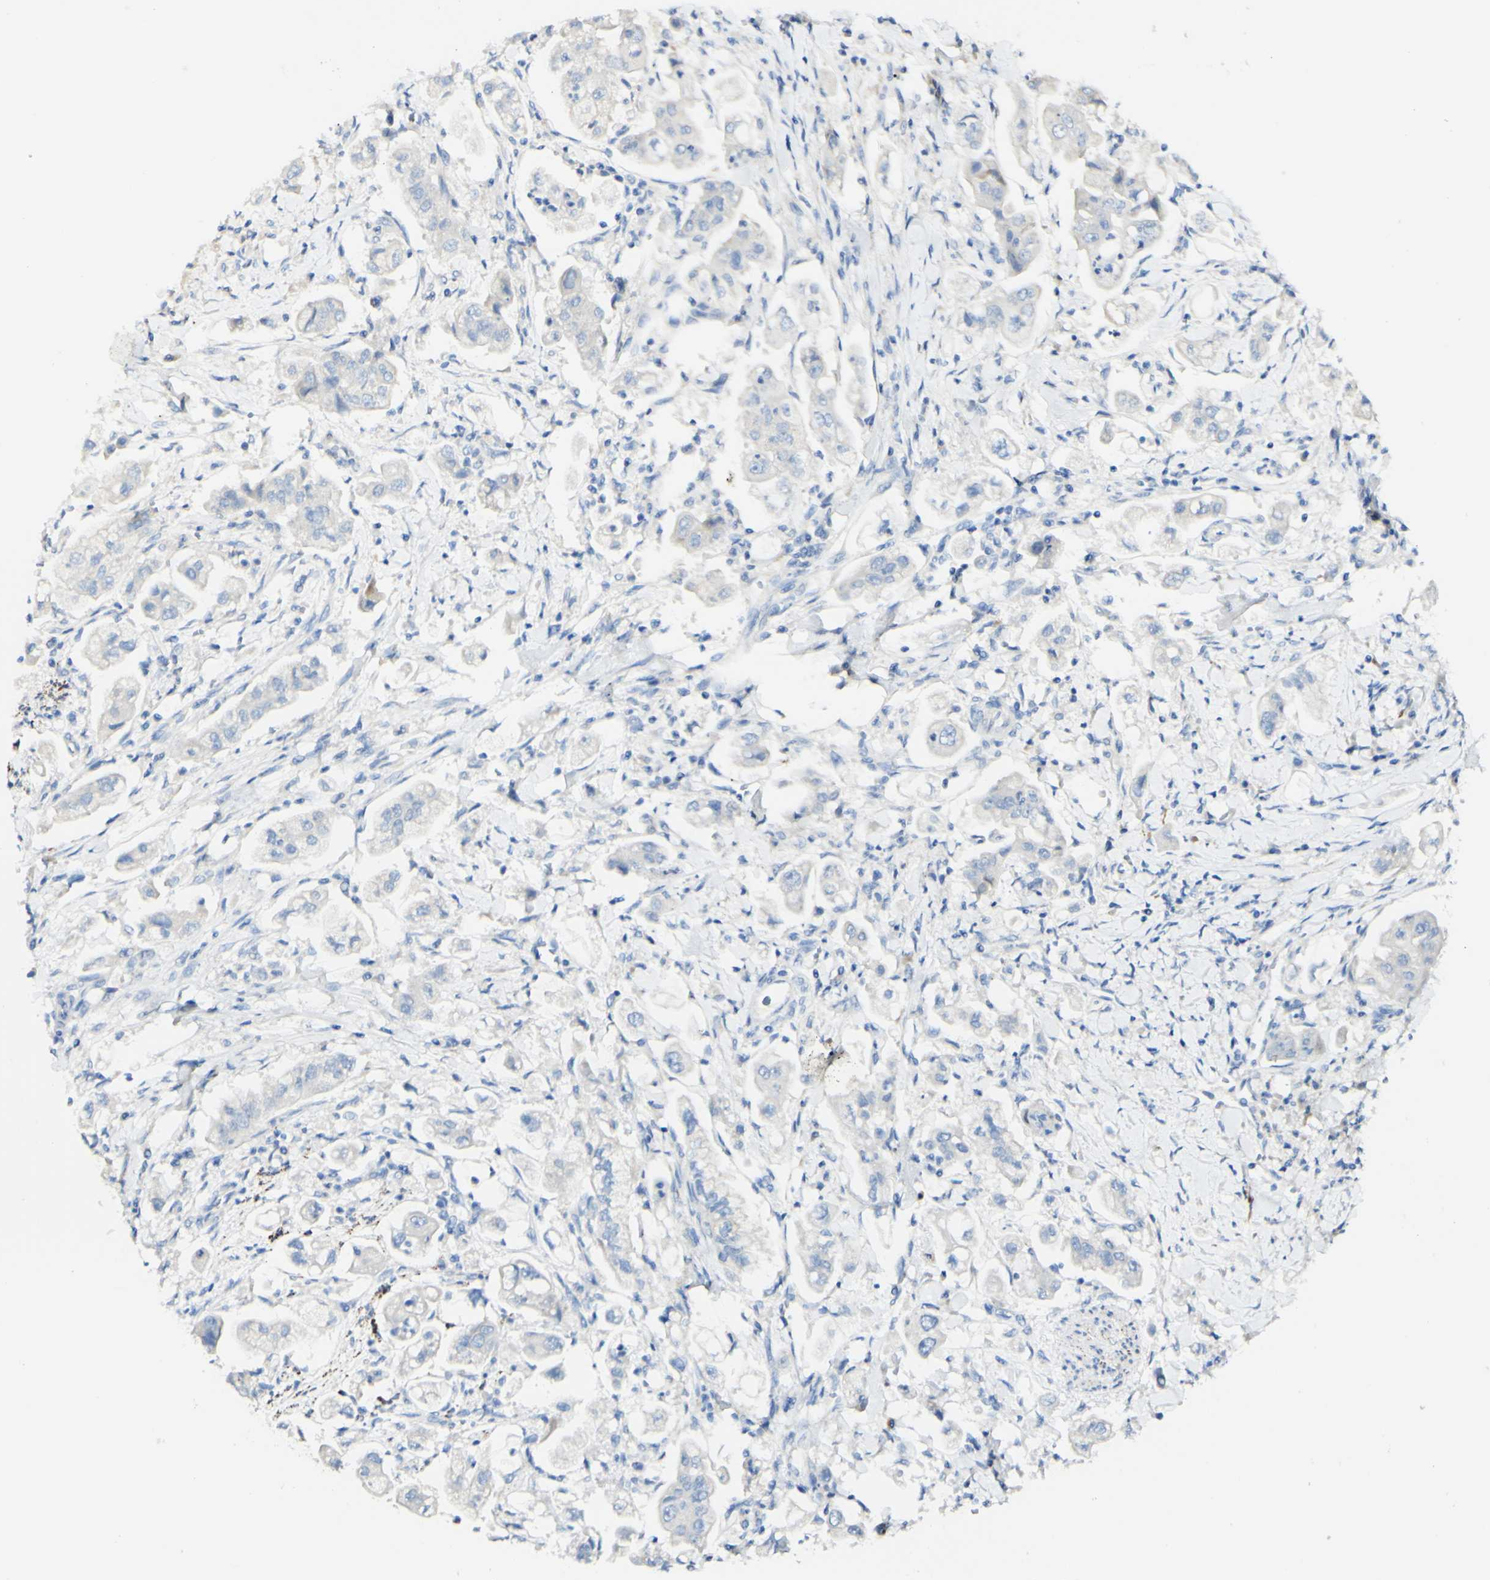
{"staining": {"intensity": "negative", "quantity": "none", "location": "none"}, "tissue": "stomach cancer", "cell_type": "Tumor cells", "image_type": "cancer", "snomed": [{"axis": "morphology", "description": "Adenocarcinoma, NOS"}, {"axis": "topography", "description": "Stomach"}], "caption": "The photomicrograph displays no significant positivity in tumor cells of adenocarcinoma (stomach). Brightfield microscopy of immunohistochemistry (IHC) stained with DAB (3,3'-diaminobenzidine) (brown) and hematoxylin (blue), captured at high magnification.", "gene": "FGF4", "patient": {"sex": "male", "age": 62}}